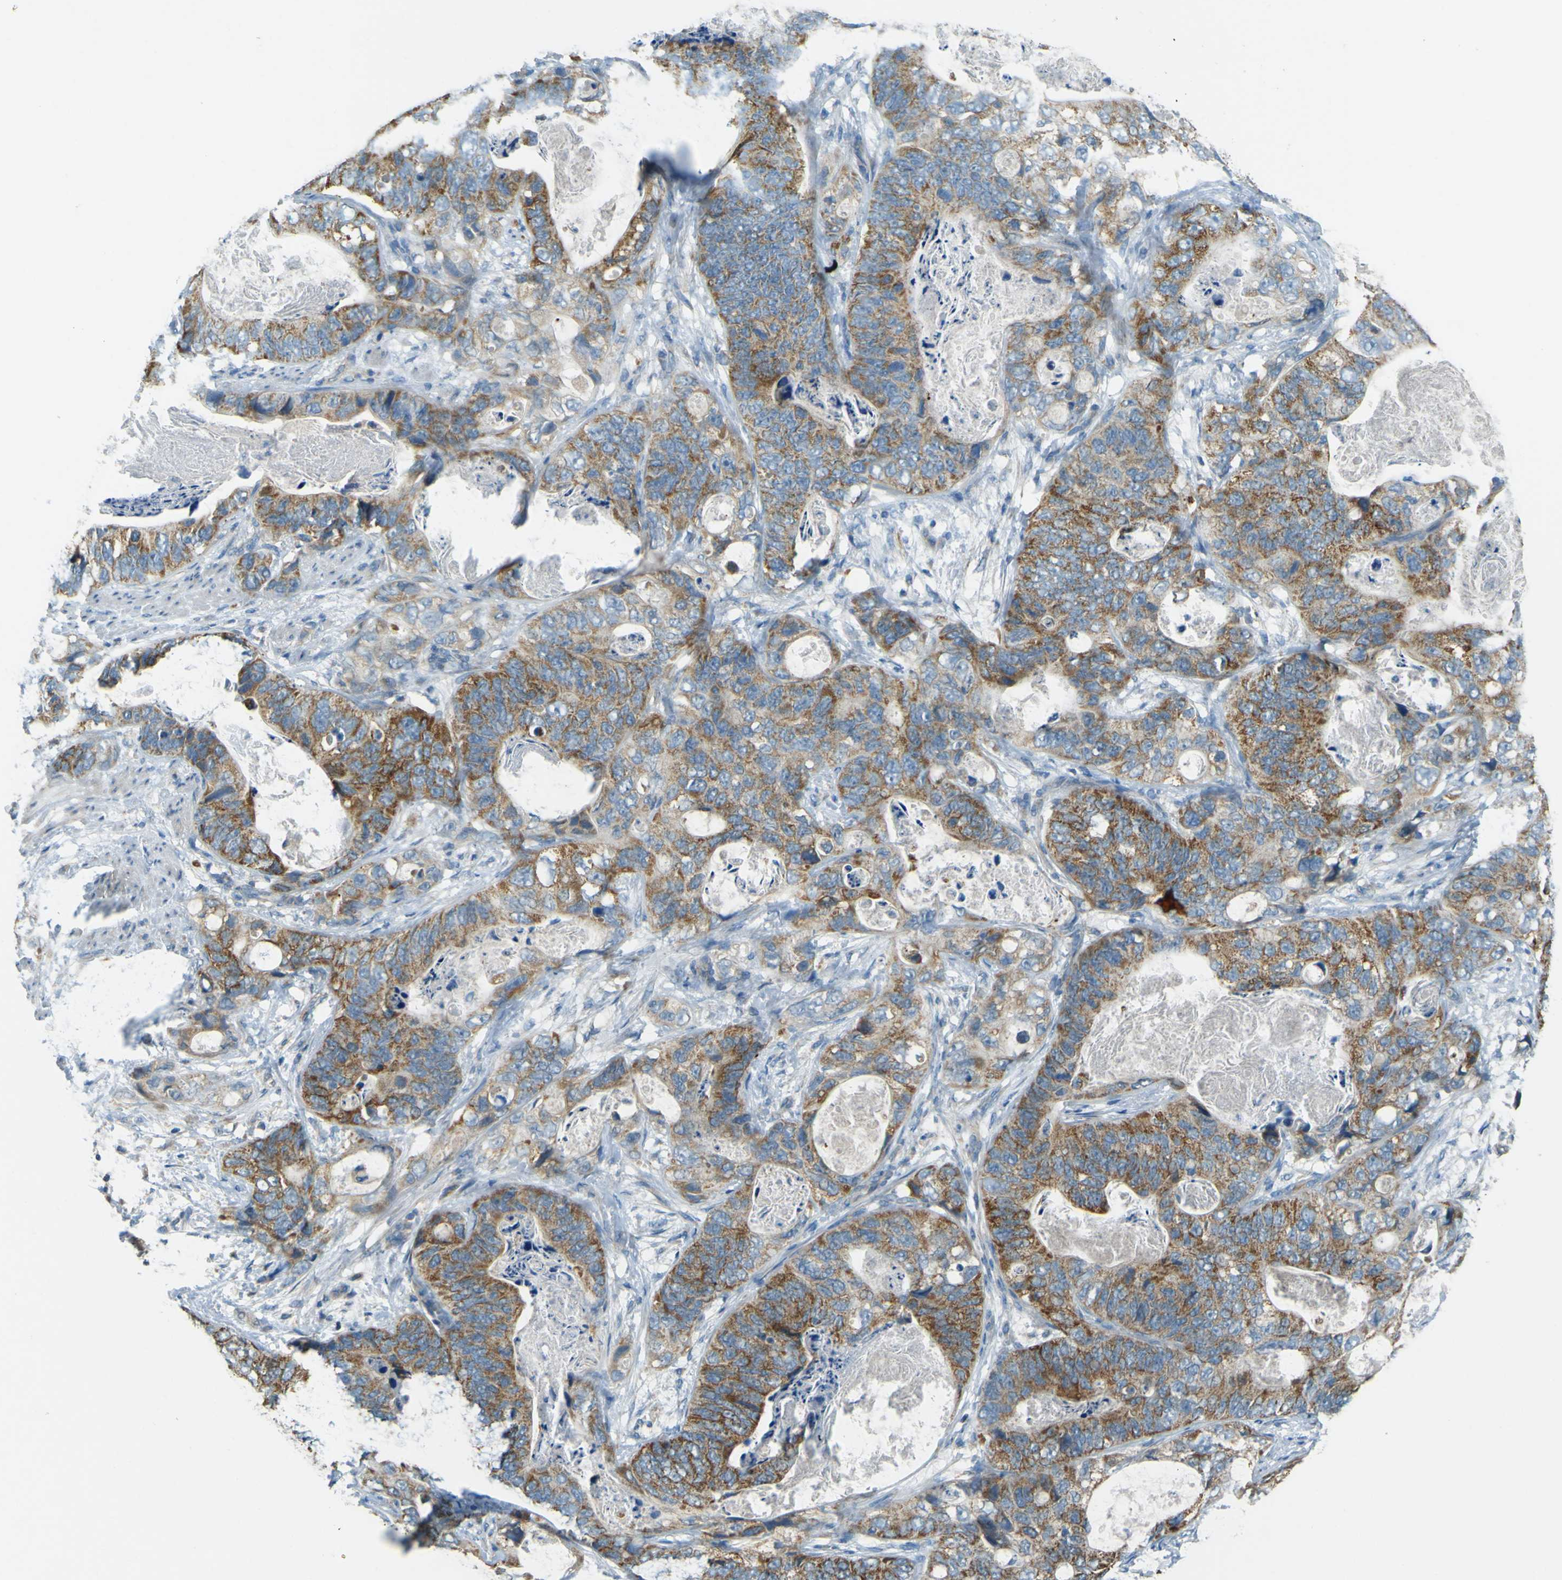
{"staining": {"intensity": "moderate", "quantity": ">75%", "location": "cytoplasmic/membranous"}, "tissue": "stomach cancer", "cell_type": "Tumor cells", "image_type": "cancer", "snomed": [{"axis": "morphology", "description": "Adenocarcinoma, NOS"}, {"axis": "topography", "description": "Stomach"}], "caption": "Immunohistochemistry of human stomach cancer exhibits medium levels of moderate cytoplasmic/membranous expression in about >75% of tumor cells.", "gene": "FKTN", "patient": {"sex": "female", "age": 89}}